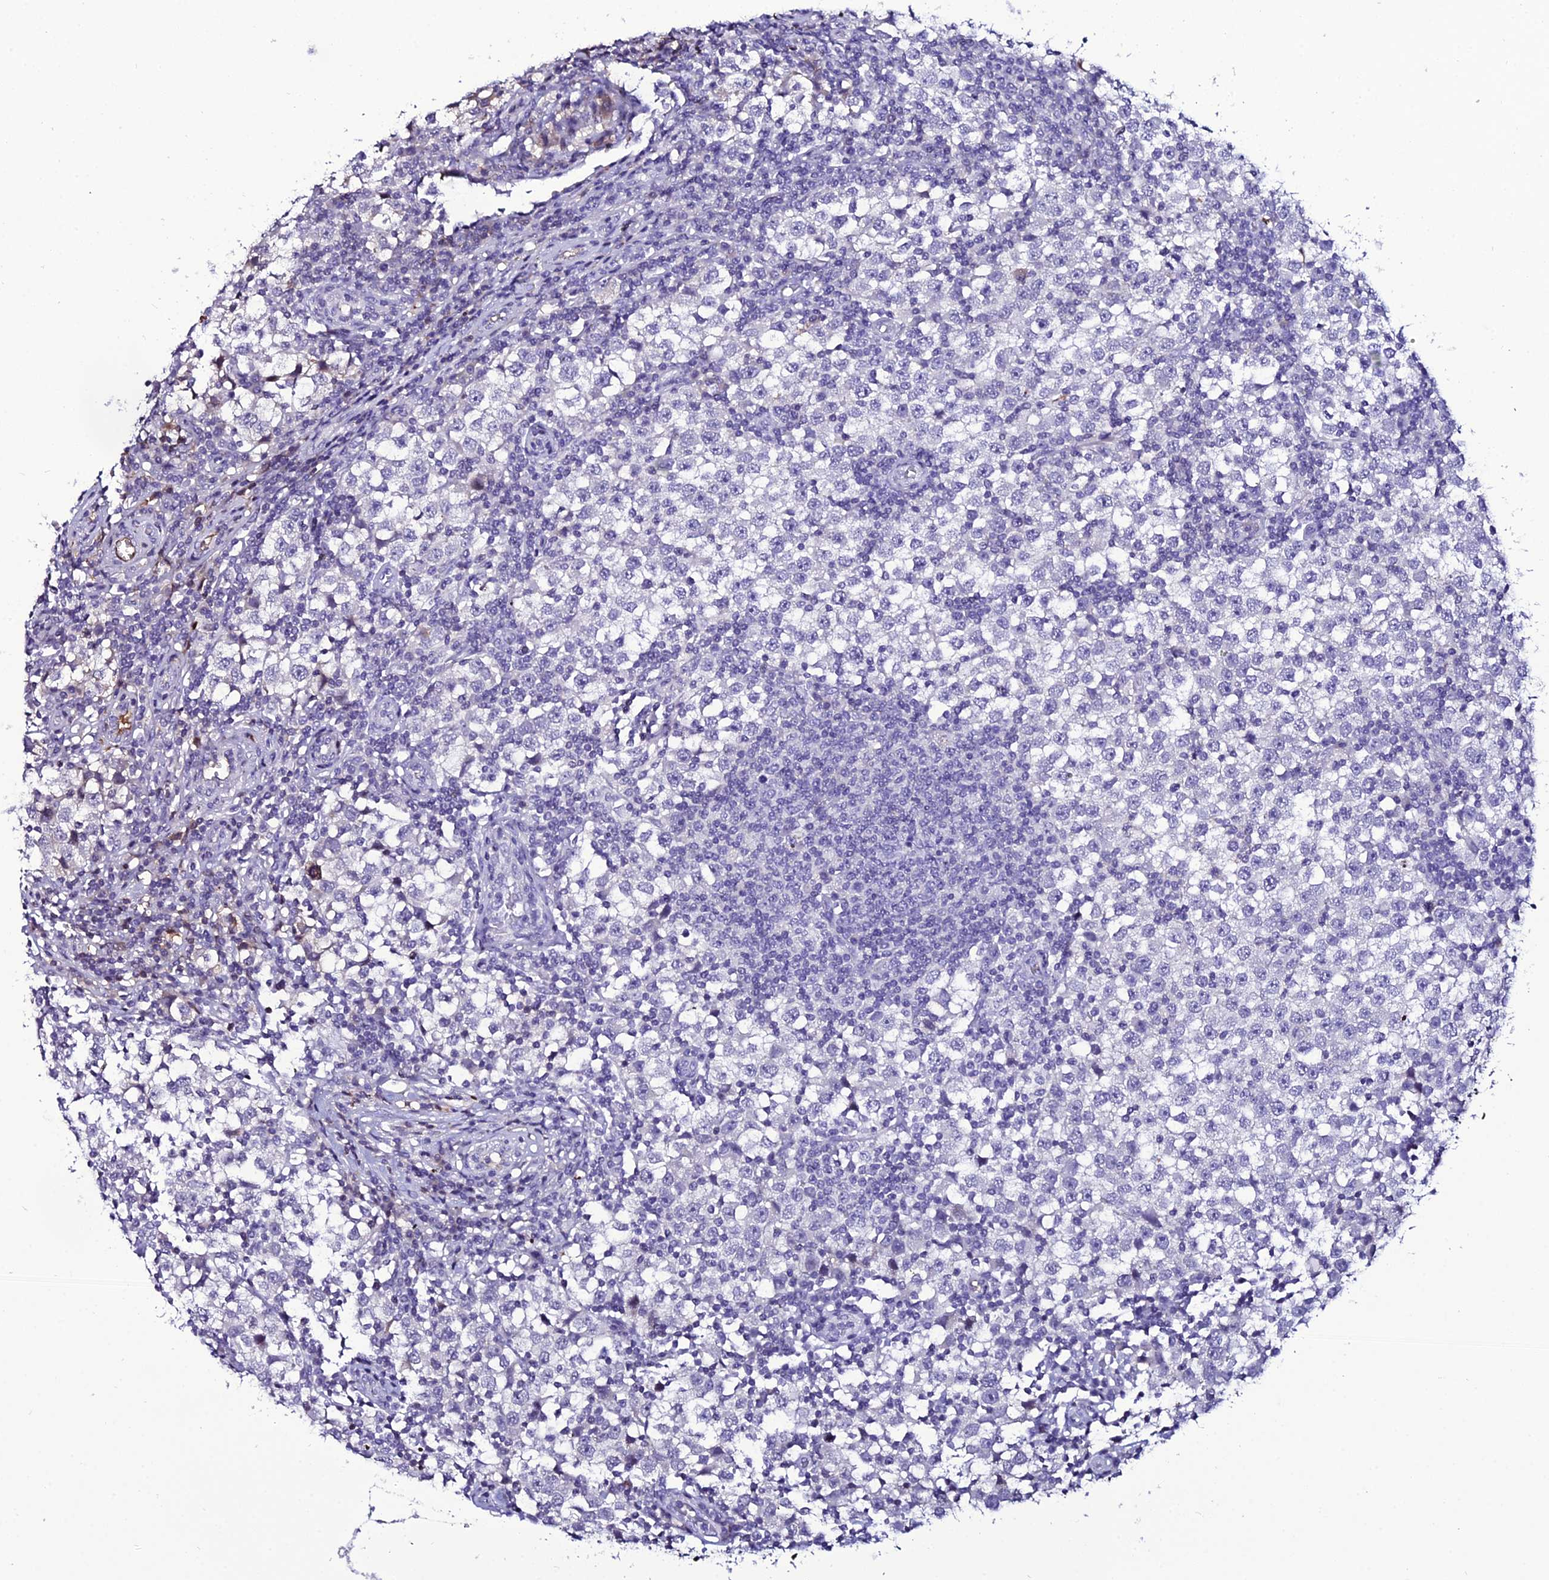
{"staining": {"intensity": "negative", "quantity": "none", "location": "none"}, "tissue": "testis cancer", "cell_type": "Tumor cells", "image_type": "cancer", "snomed": [{"axis": "morphology", "description": "Seminoma, NOS"}, {"axis": "topography", "description": "Testis"}], "caption": "Tumor cells are negative for brown protein staining in testis seminoma. Brightfield microscopy of immunohistochemistry (IHC) stained with DAB (3,3'-diaminobenzidine) (brown) and hematoxylin (blue), captured at high magnification.", "gene": "DEFB132", "patient": {"sex": "male", "age": 65}}